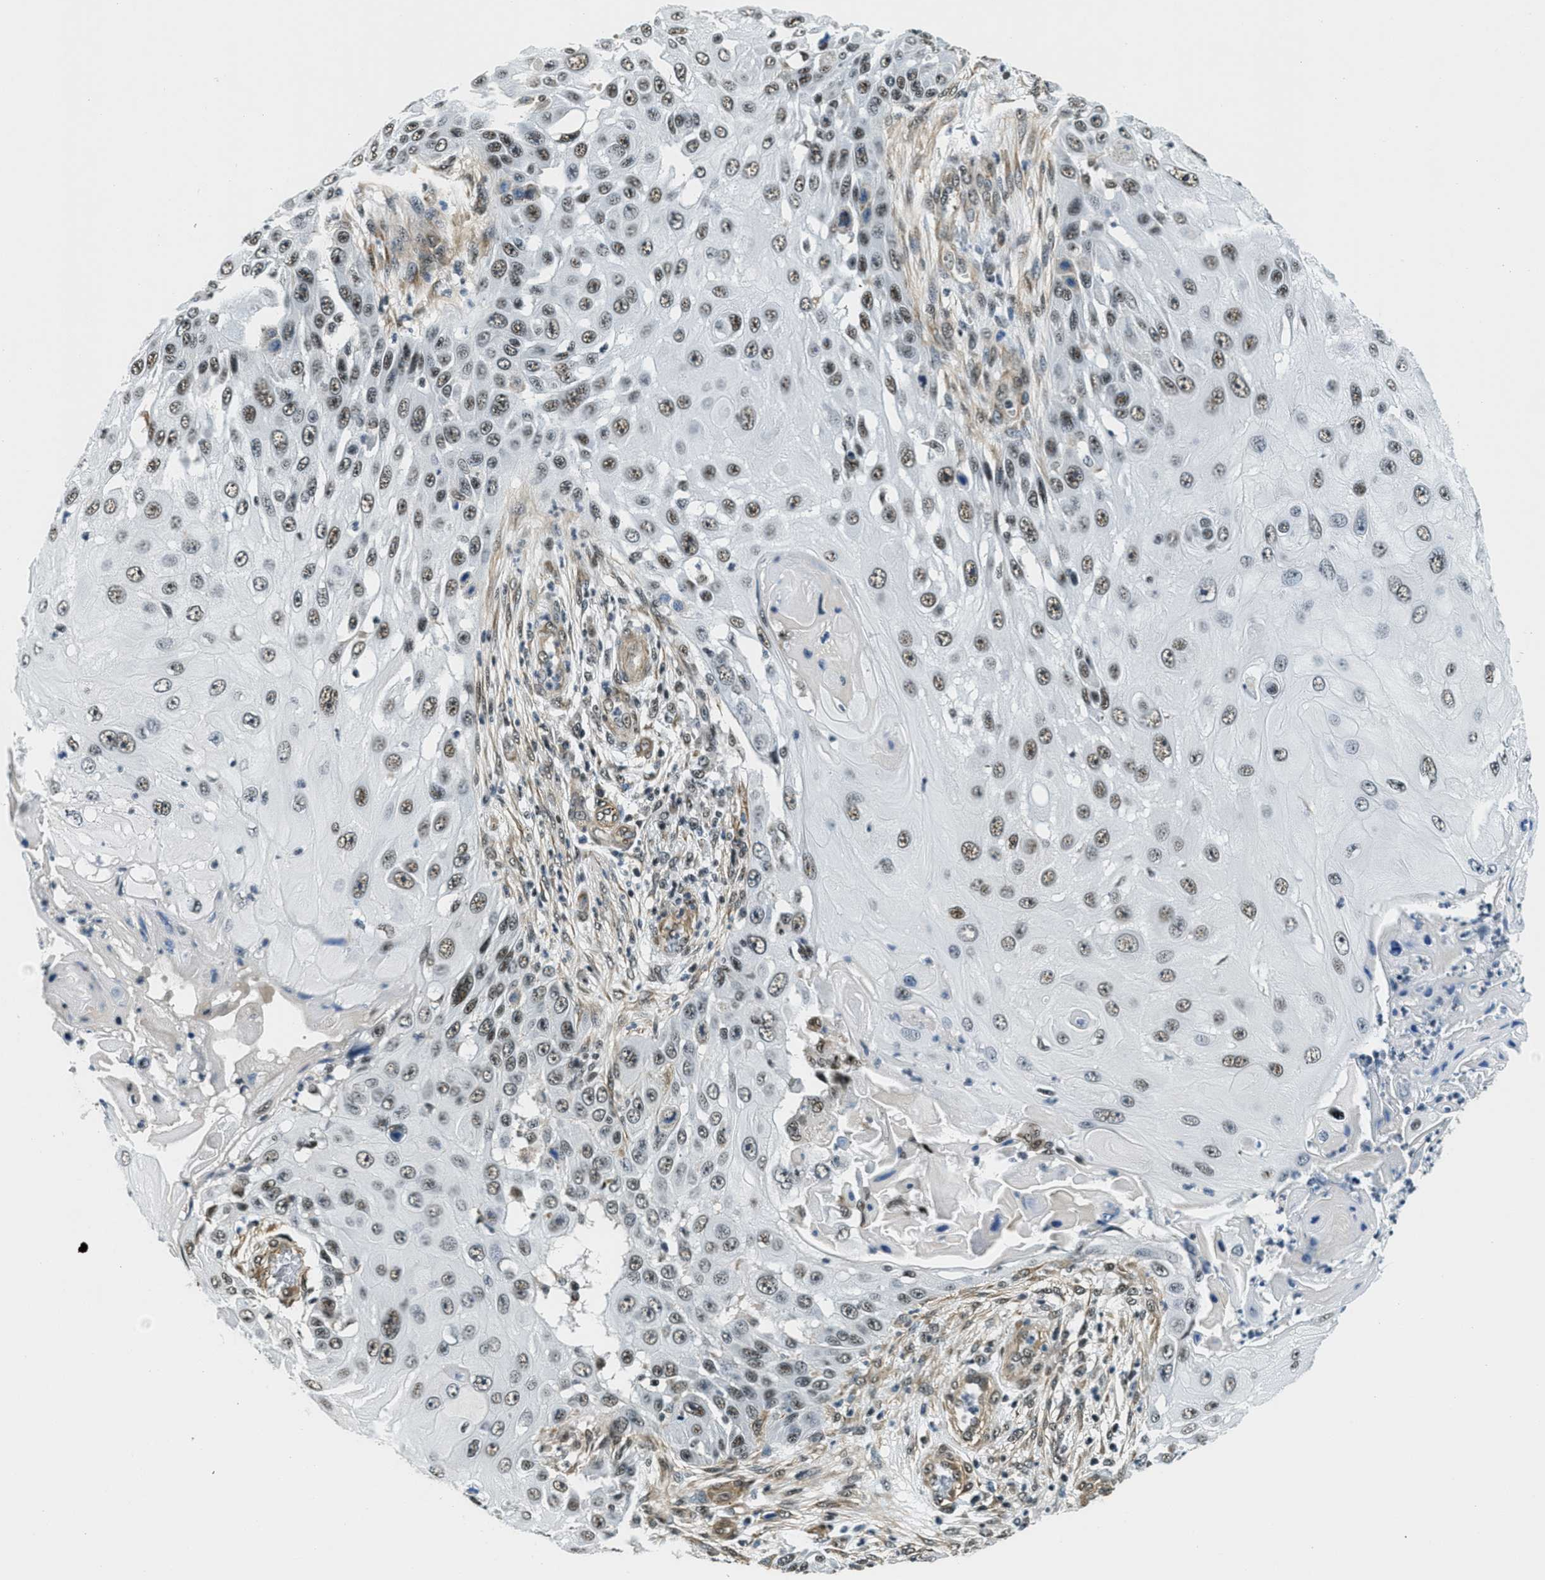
{"staining": {"intensity": "moderate", "quantity": ">75%", "location": "nuclear"}, "tissue": "skin cancer", "cell_type": "Tumor cells", "image_type": "cancer", "snomed": [{"axis": "morphology", "description": "Squamous cell carcinoma, NOS"}, {"axis": "topography", "description": "Skin"}], "caption": "DAB (3,3'-diaminobenzidine) immunohistochemical staining of skin squamous cell carcinoma reveals moderate nuclear protein expression in about >75% of tumor cells. The protein is stained brown, and the nuclei are stained in blue (DAB (3,3'-diaminobenzidine) IHC with brightfield microscopy, high magnification).", "gene": "CFAP36", "patient": {"sex": "female", "age": 44}}